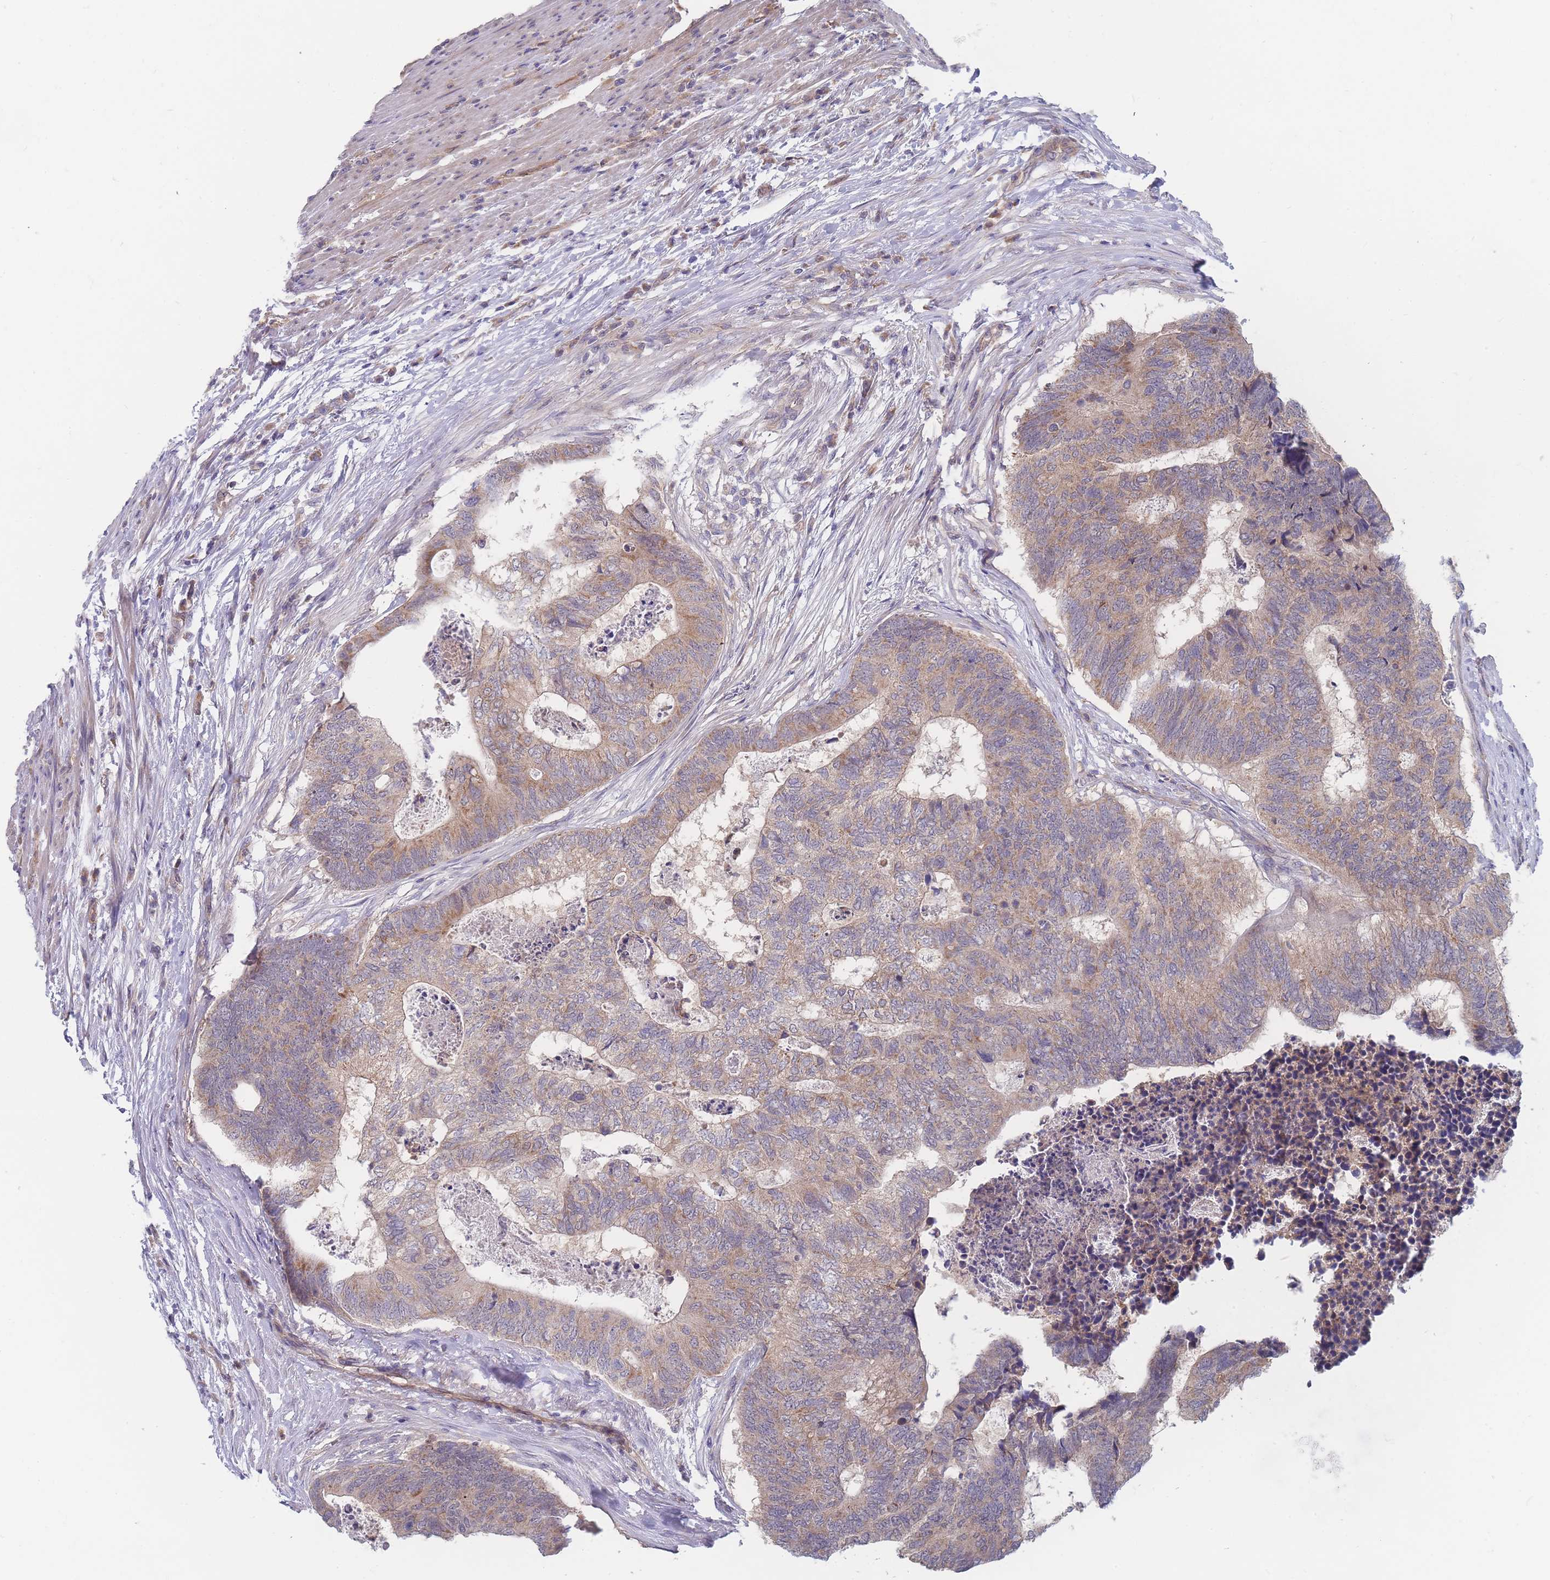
{"staining": {"intensity": "moderate", "quantity": "25%-75%", "location": "cytoplasmic/membranous"}, "tissue": "colorectal cancer", "cell_type": "Tumor cells", "image_type": "cancer", "snomed": [{"axis": "morphology", "description": "Adenocarcinoma, NOS"}, {"axis": "topography", "description": "Colon"}], "caption": "This is a micrograph of IHC staining of colorectal adenocarcinoma, which shows moderate positivity in the cytoplasmic/membranous of tumor cells.", "gene": "NUB1", "patient": {"sex": "female", "age": 67}}